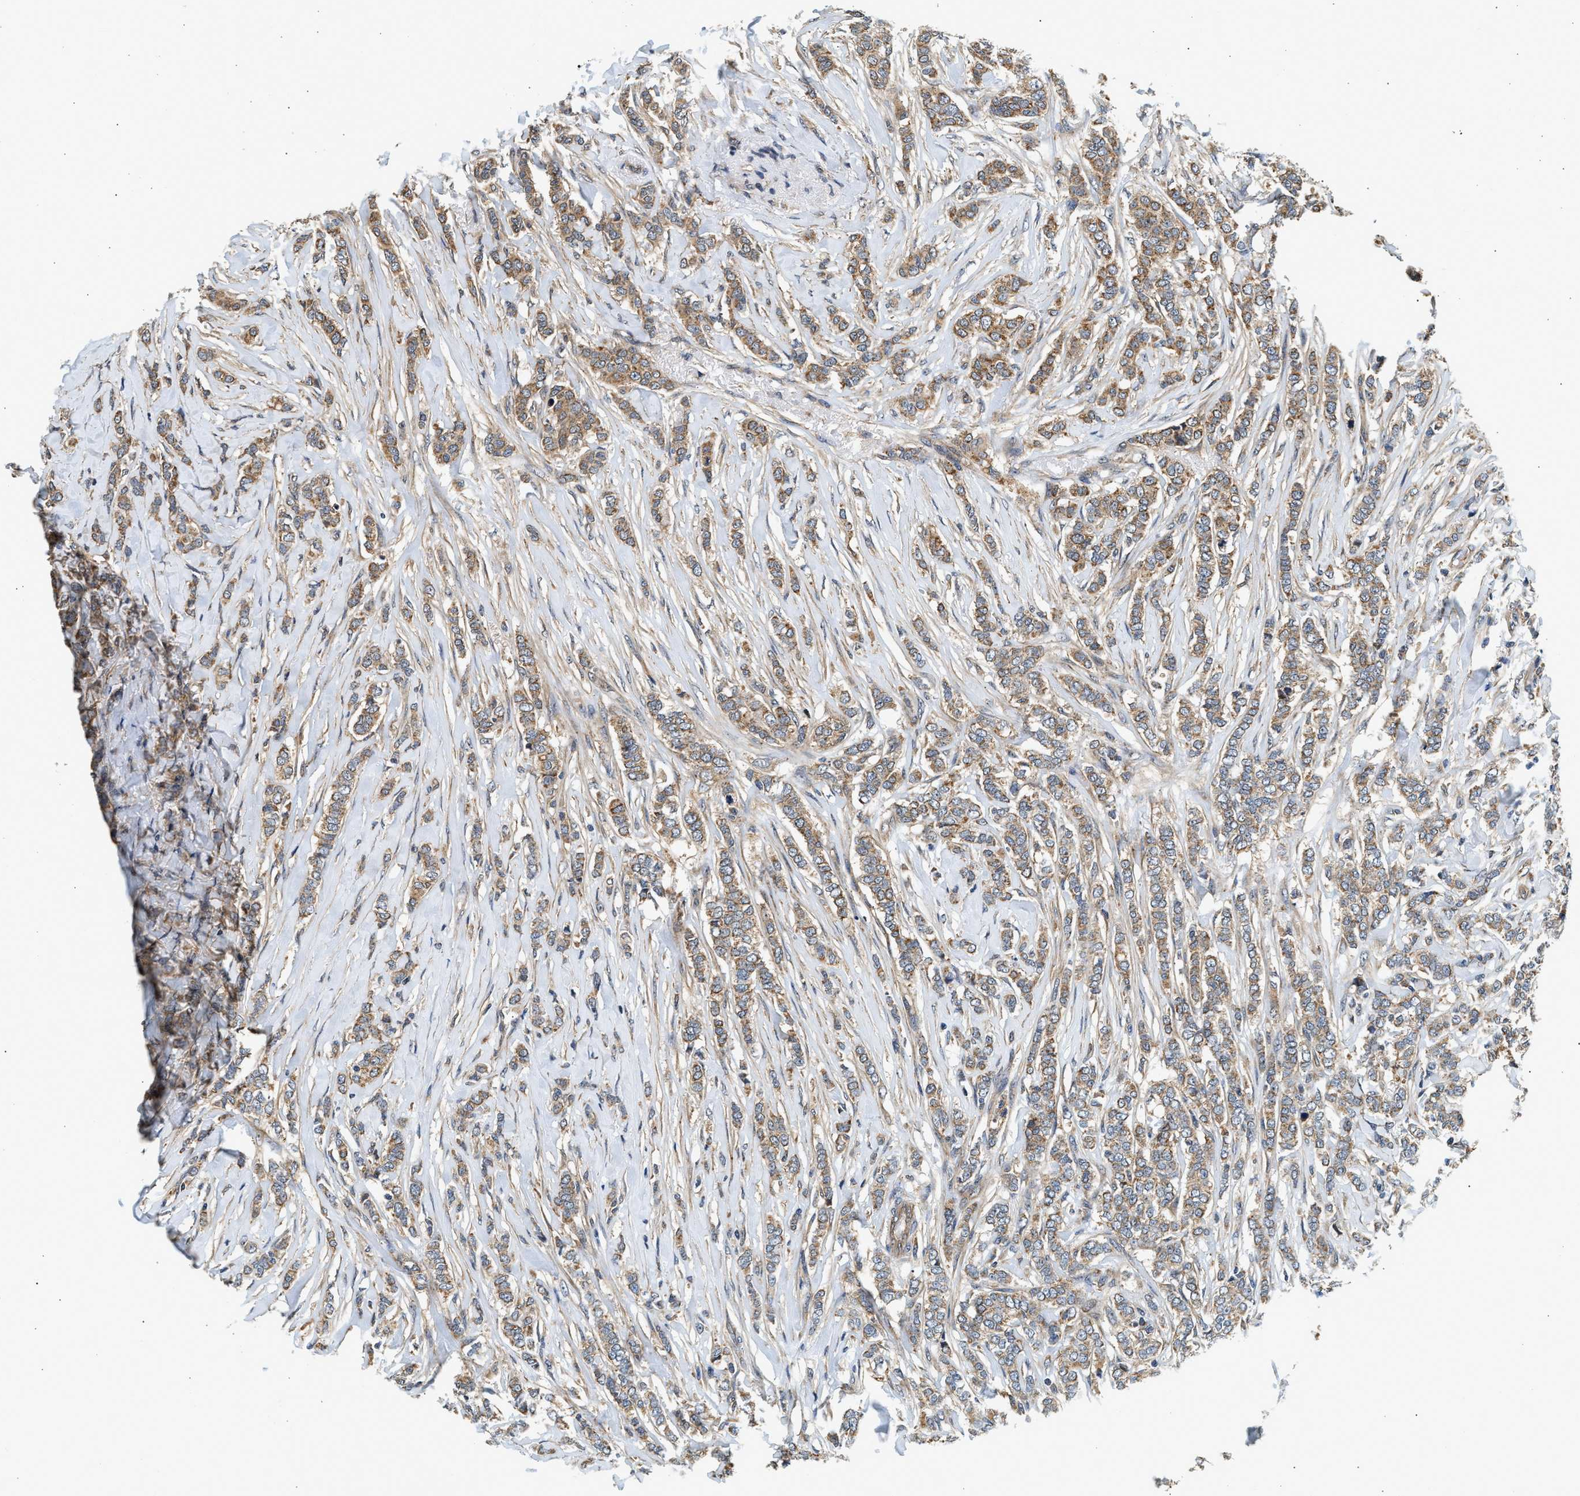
{"staining": {"intensity": "moderate", "quantity": ">75%", "location": "cytoplasmic/membranous"}, "tissue": "breast cancer", "cell_type": "Tumor cells", "image_type": "cancer", "snomed": [{"axis": "morphology", "description": "Lobular carcinoma"}, {"axis": "topography", "description": "Skin"}, {"axis": "topography", "description": "Breast"}], "caption": "Brown immunohistochemical staining in human breast lobular carcinoma exhibits moderate cytoplasmic/membranous staining in about >75% of tumor cells. Using DAB (3,3'-diaminobenzidine) (brown) and hematoxylin (blue) stains, captured at high magnification using brightfield microscopy.", "gene": "DUSP14", "patient": {"sex": "female", "age": 46}}